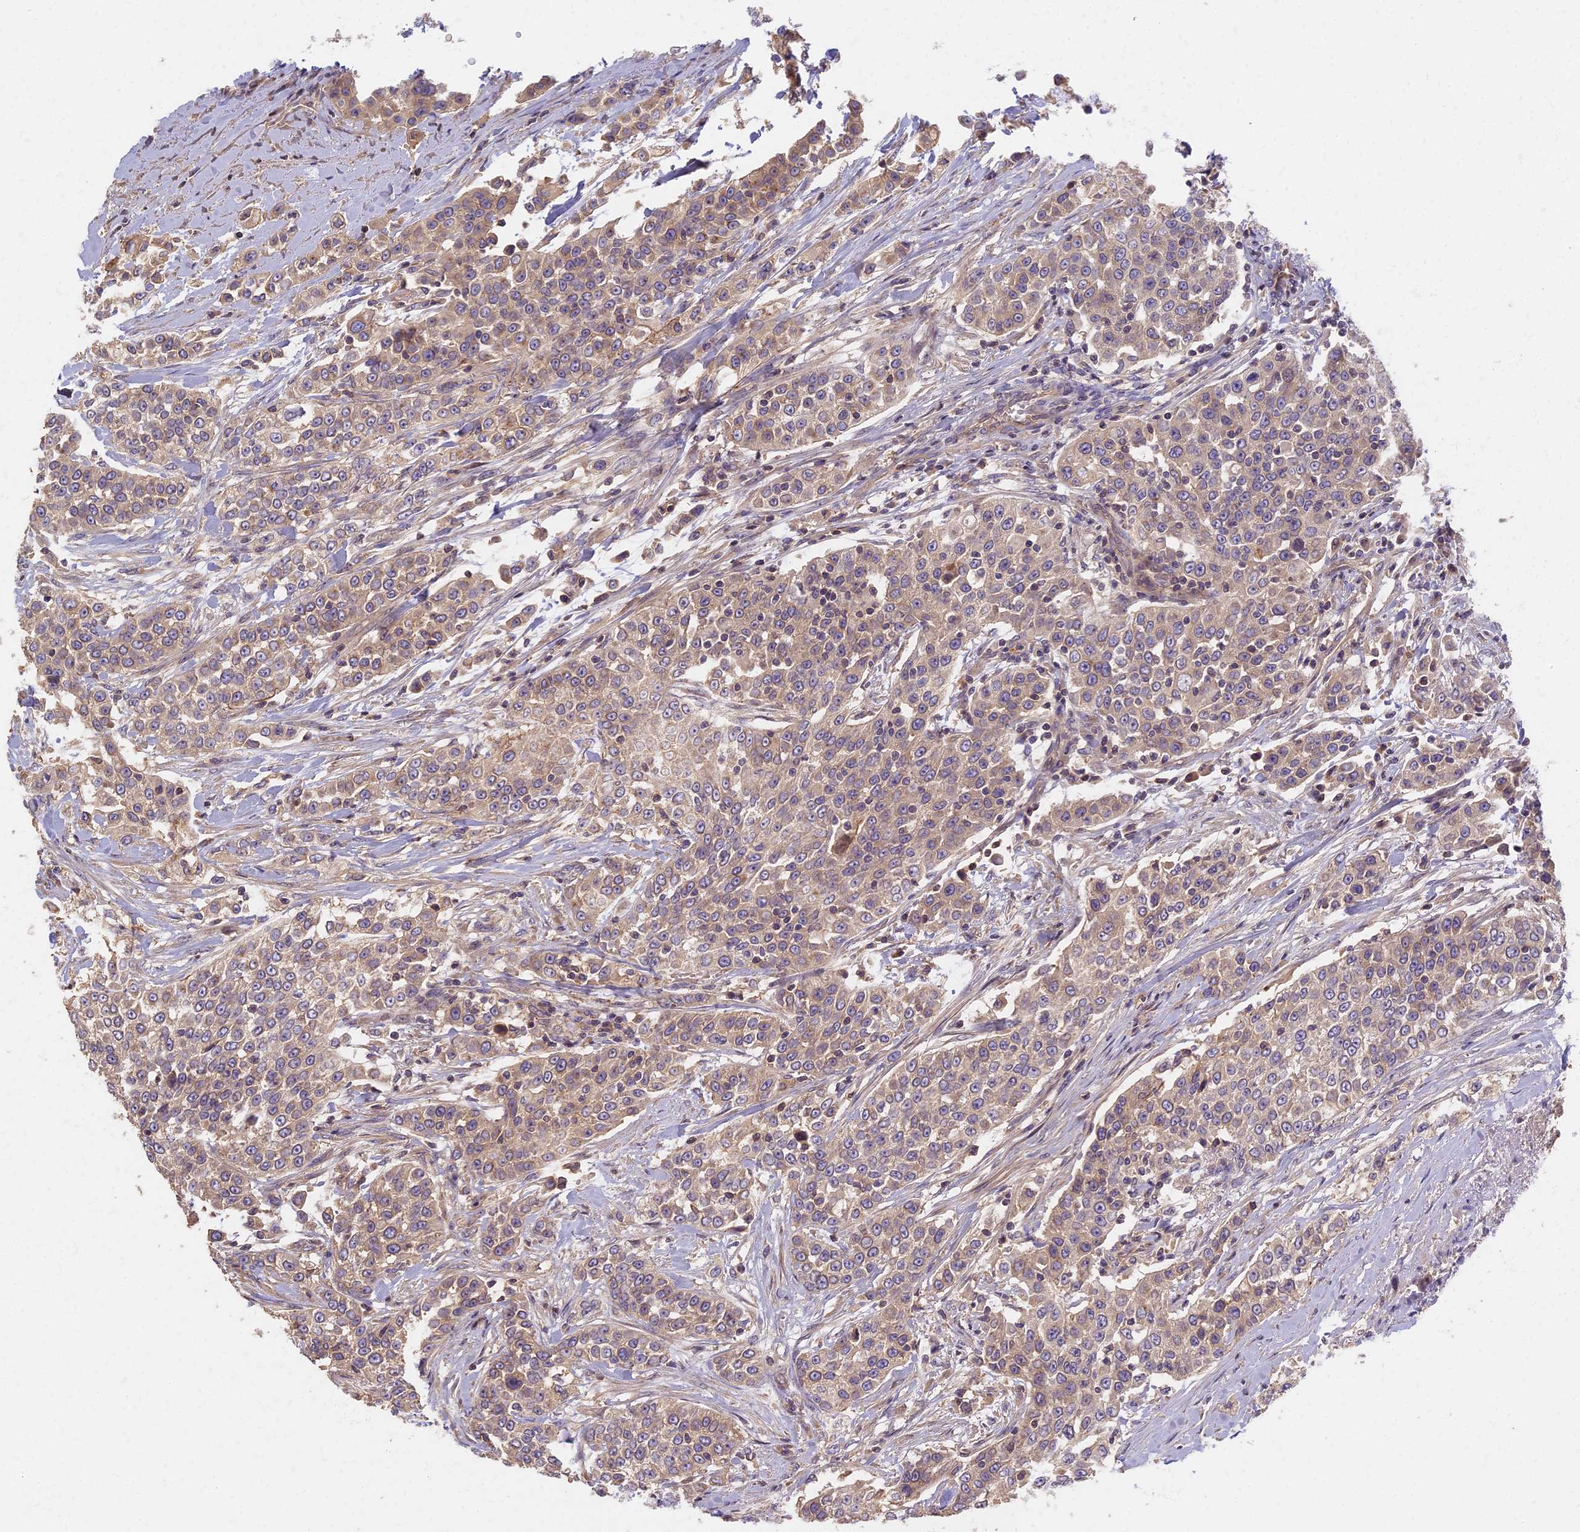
{"staining": {"intensity": "weak", "quantity": ">75%", "location": "cytoplasmic/membranous"}, "tissue": "urothelial cancer", "cell_type": "Tumor cells", "image_type": "cancer", "snomed": [{"axis": "morphology", "description": "Urothelial carcinoma, High grade"}, {"axis": "topography", "description": "Urinary bladder"}], "caption": "A photomicrograph of human urothelial carcinoma (high-grade) stained for a protein displays weak cytoplasmic/membranous brown staining in tumor cells.", "gene": "AP4E1", "patient": {"sex": "female", "age": 80}}